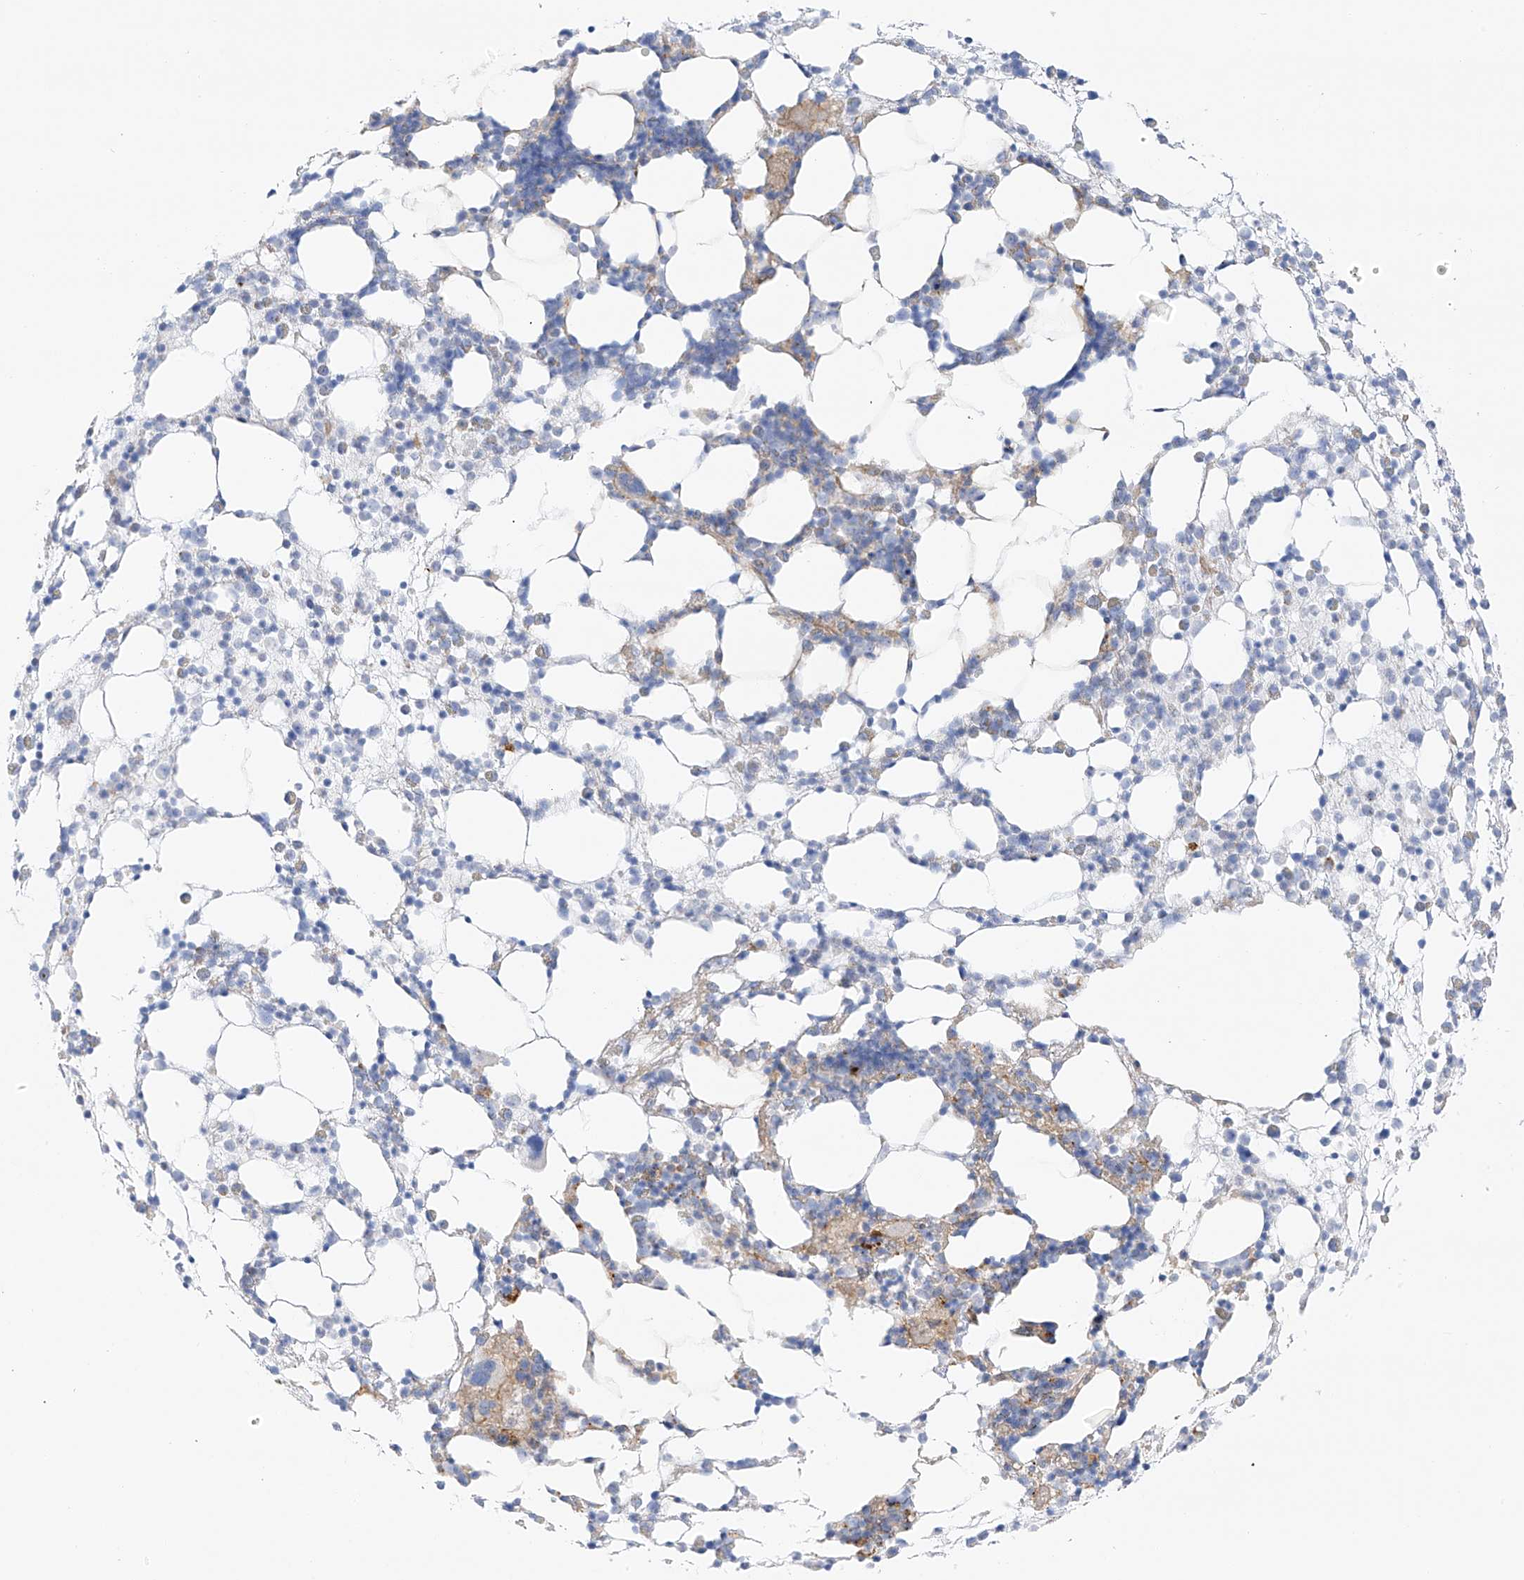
{"staining": {"intensity": "moderate", "quantity": "<25%", "location": "cytoplasmic/membranous"}, "tissue": "bone marrow", "cell_type": "Hematopoietic cells", "image_type": "normal", "snomed": [{"axis": "morphology", "description": "Normal tissue, NOS"}, {"axis": "topography", "description": "Bone marrow"}], "caption": "Protein expression analysis of normal human bone marrow reveals moderate cytoplasmic/membranous expression in about <25% of hematopoietic cells. (brown staining indicates protein expression, while blue staining denotes nuclei).", "gene": "TAL2", "patient": {"sex": "female", "age": 57}}